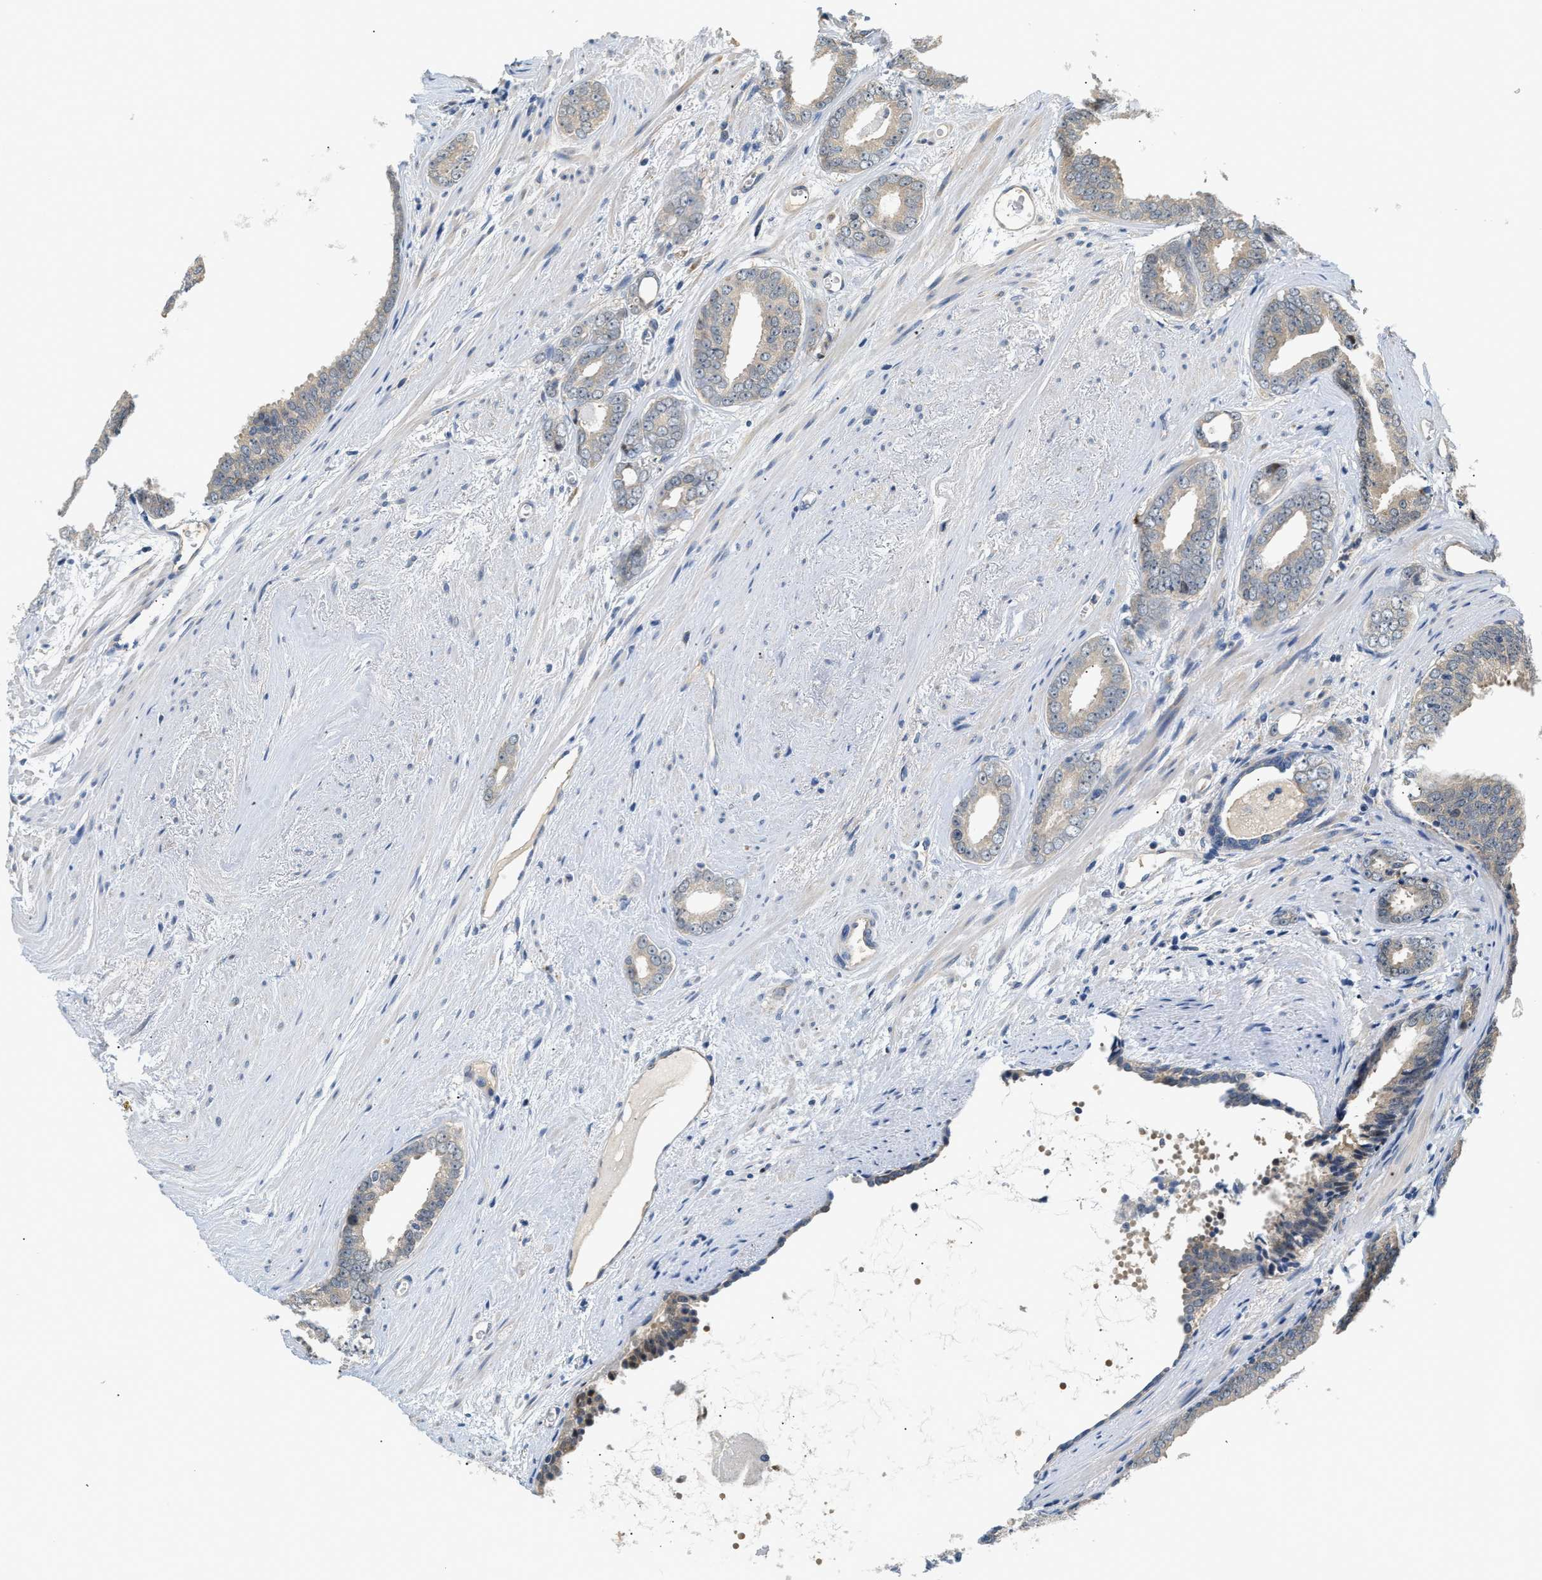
{"staining": {"intensity": "negative", "quantity": "none", "location": "none"}, "tissue": "prostate cancer", "cell_type": "Tumor cells", "image_type": "cancer", "snomed": [{"axis": "morphology", "description": "Adenocarcinoma, Medium grade"}, {"axis": "topography", "description": "Prostate"}], "caption": "This micrograph is of adenocarcinoma (medium-grade) (prostate) stained with immunohistochemistry to label a protein in brown with the nuclei are counter-stained blue. There is no positivity in tumor cells. (Stains: DAB immunohistochemistry (IHC) with hematoxylin counter stain, Microscopy: brightfield microscopy at high magnification).", "gene": "TNIP2", "patient": {"sex": "male", "age": 79}}